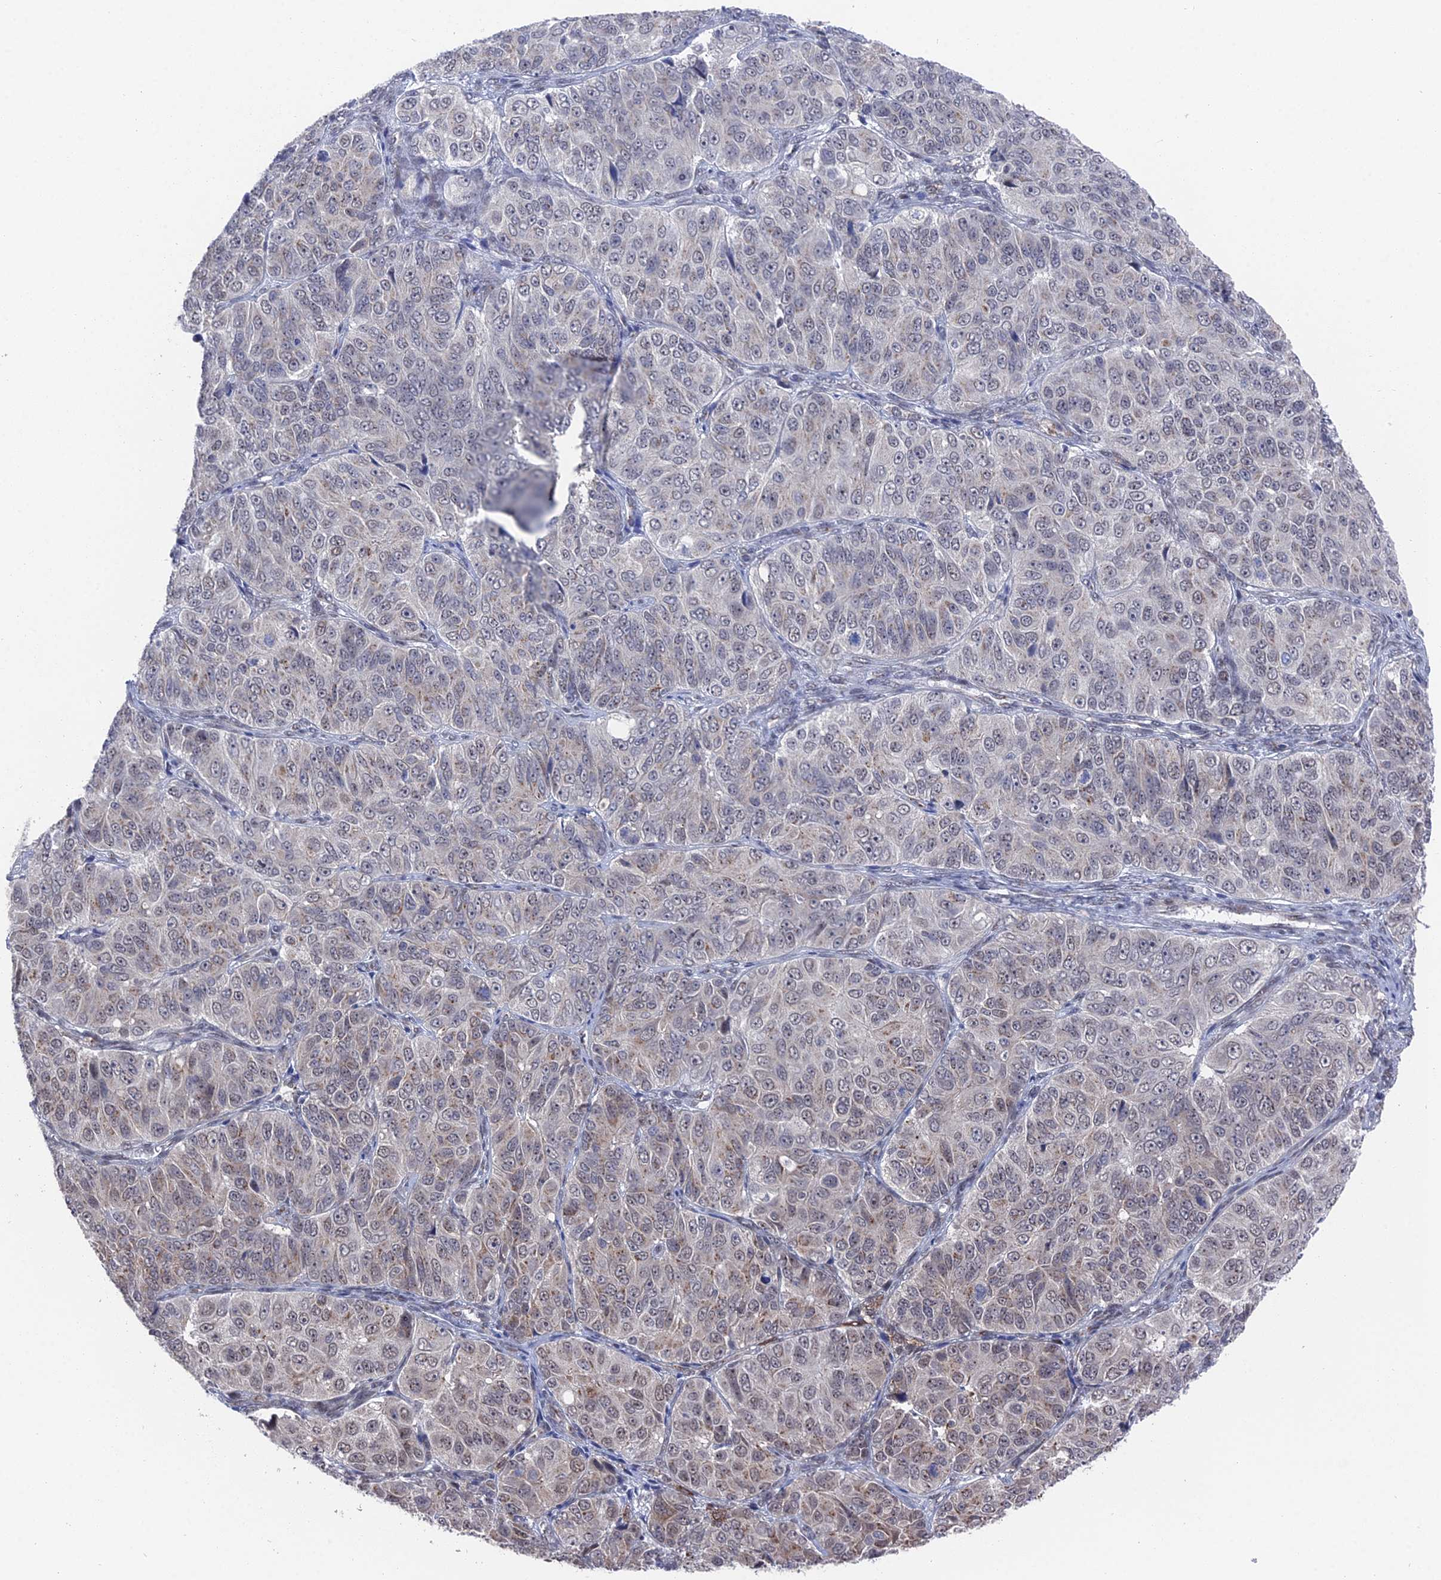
{"staining": {"intensity": "weak", "quantity": "<25%", "location": "nuclear"}, "tissue": "ovarian cancer", "cell_type": "Tumor cells", "image_type": "cancer", "snomed": [{"axis": "morphology", "description": "Carcinoma, endometroid"}, {"axis": "topography", "description": "Ovary"}], "caption": "This is an immunohistochemistry micrograph of human ovarian endometroid carcinoma. There is no expression in tumor cells.", "gene": "FHIP2A", "patient": {"sex": "female", "age": 51}}